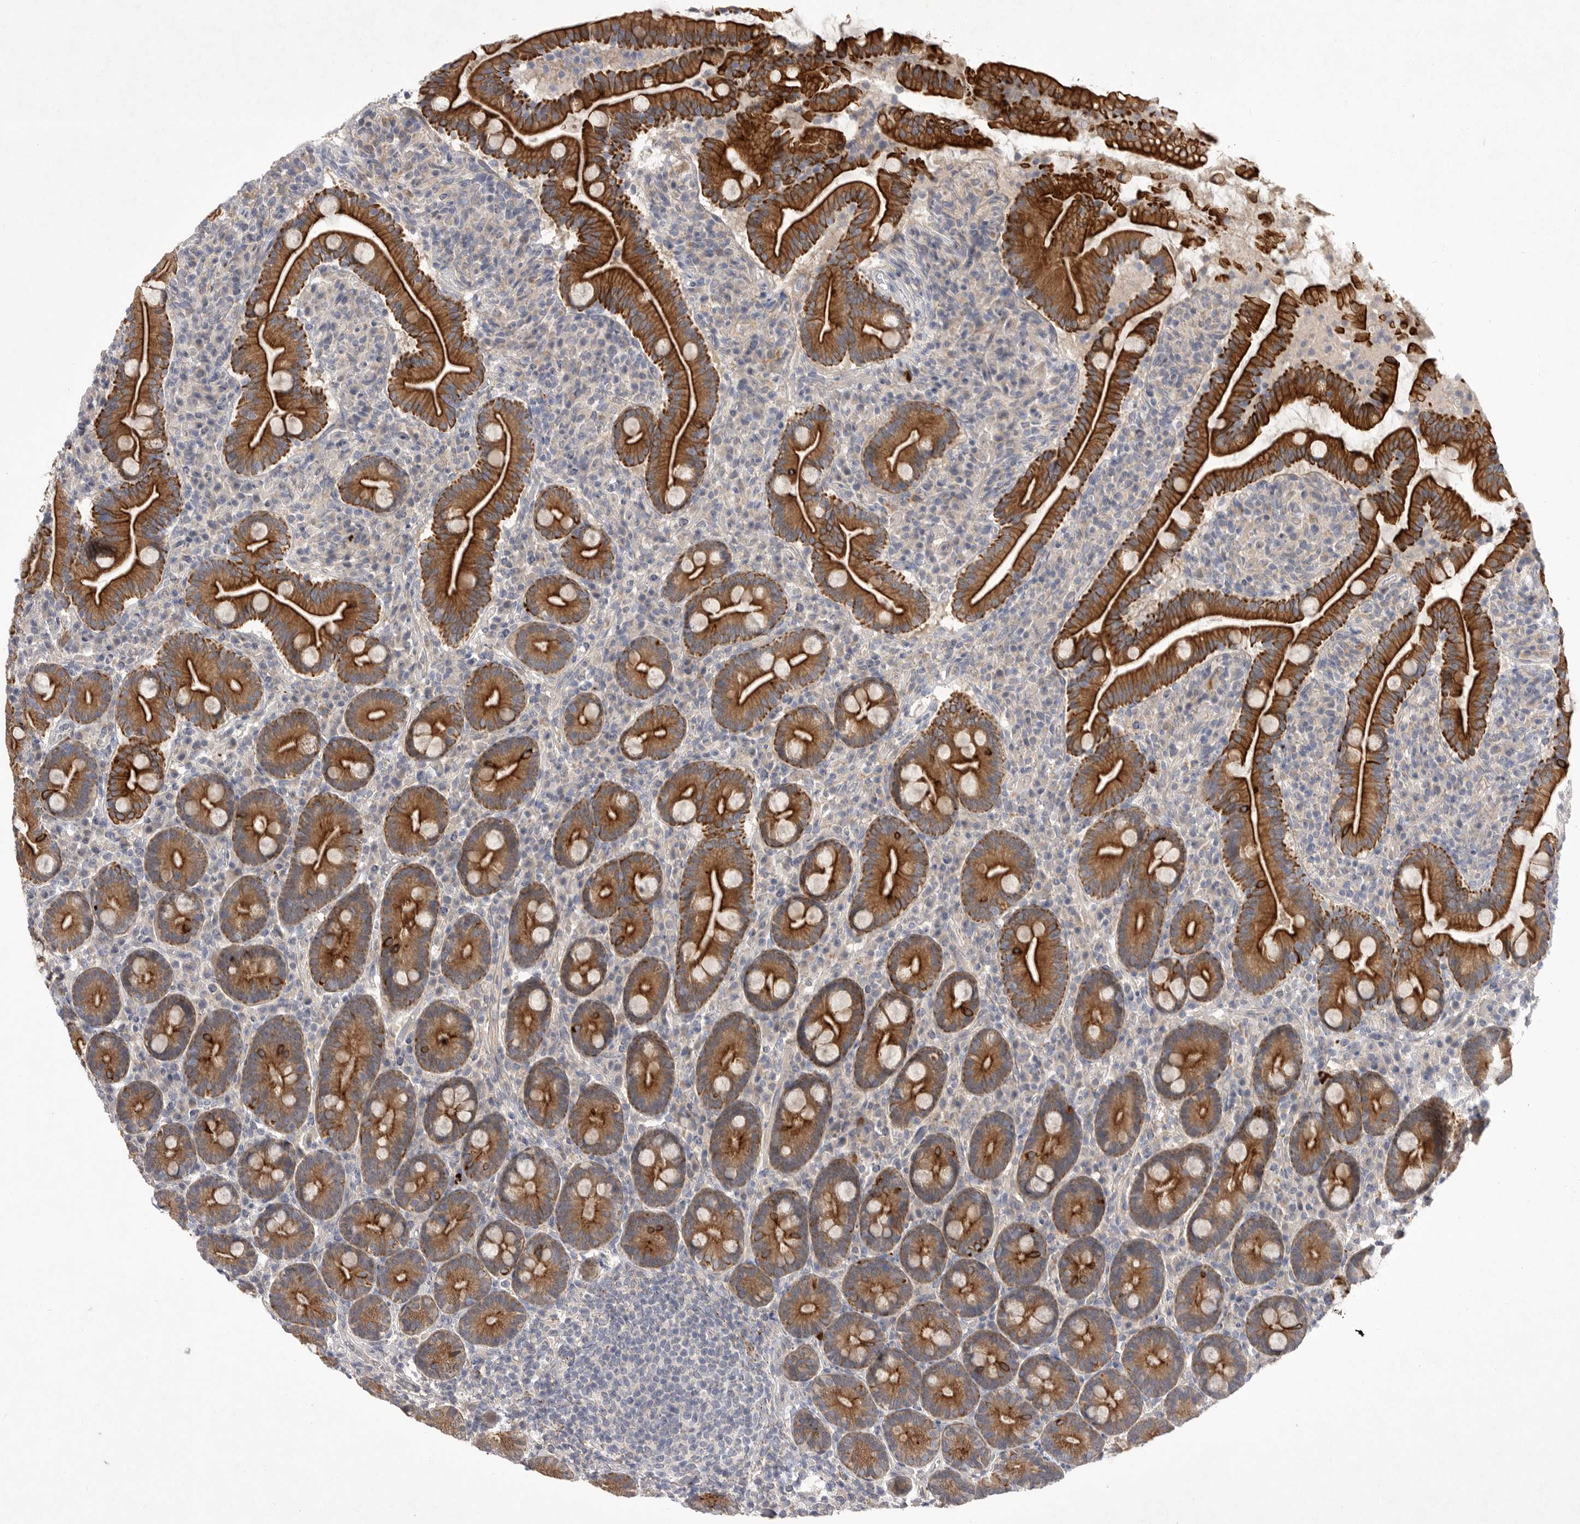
{"staining": {"intensity": "strong", "quantity": ">75%", "location": "cytoplasmic/membranous"}, "tissue": "duodenum", "cell_type": "Glandular cells", "image_type": "normal", "snomed": [{"axis": "morphology", "description": "Normal tissue, NOS"}, {"axis": "topography", "description": "Duodenum"}], "caption": "Immunohistochemical staining of benign human duodenum displays strong cytoplasmic/membranous protein positivity in approximately >75% of glandular cells.", "gene": "DHDDS", "patient": {"sex": "male", "age": 35}}